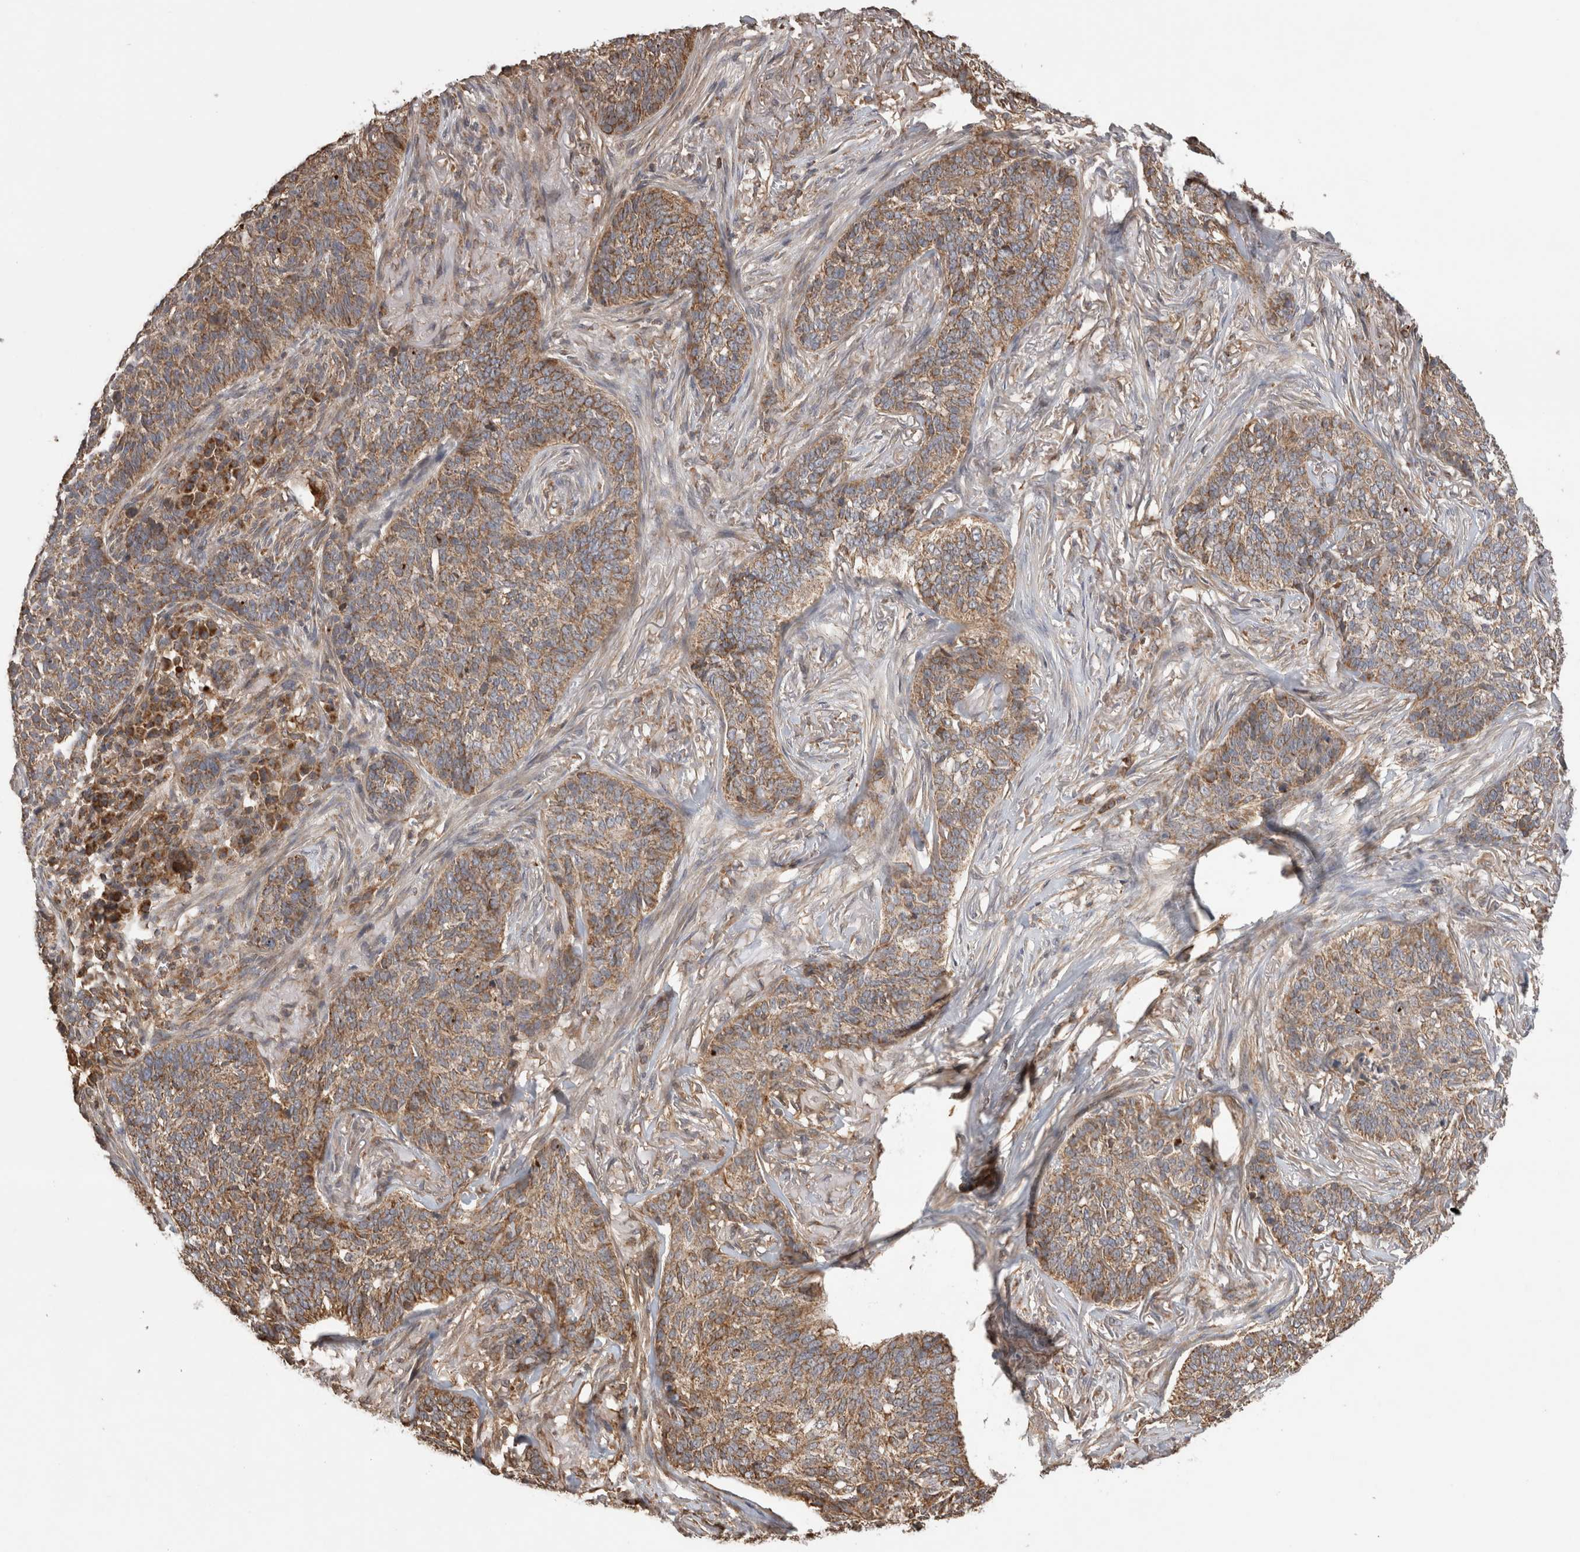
{"staining": {"intensity": "moderate", "quantity": ">75%", "location": "cytoplasmic/membranous"}, "tissue": "skin cancer", "cell_type": "Tumor cells", "image_type": "cancer", "snomed": [{"axis": "morphology", "description": "Basal cell carcinoma"}, {"axis": "topography", "description": "Skin"}], "caption": "Immunohistochemistry (IHC) (DAB (3,3'-diaminobenzidine)) staining of human skin basal cell carcinoma reveals moderate cytoplasmic/membranous protein staining in approximately >75% of tumor cells.", "gene": "IMMP2L", "patient": {"sex": "male", "age": 85}}